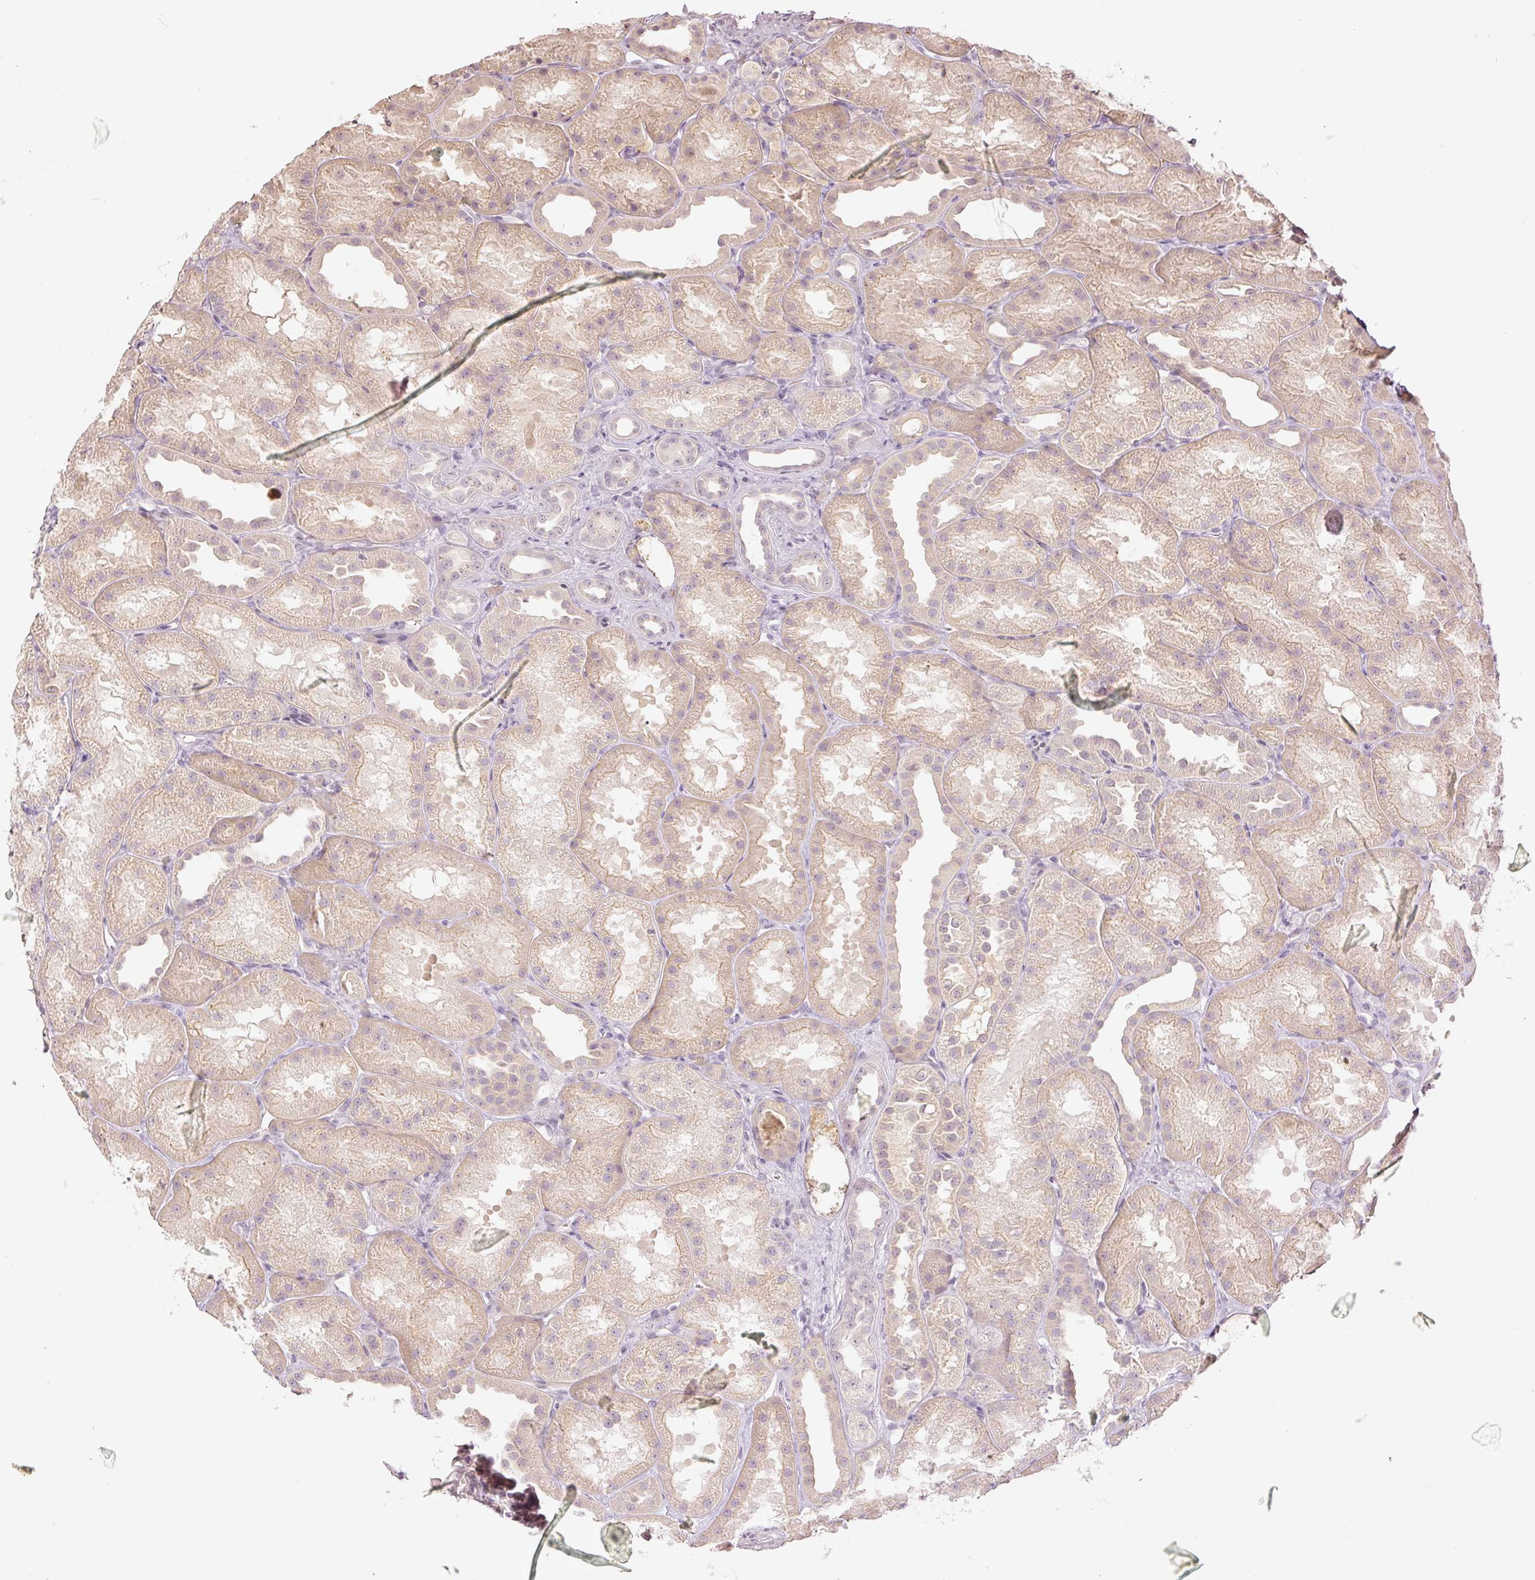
{"staining": {"intensity": "negative", "quantity": "none", "location": "none"}, "tissue": "kidney", "cell_type": "Cells in glomeruli", "image_type": "normal", "snomed": [{"axis": "morphology", "description": "Normal tissue, NOS"}, {"axis": "topography", "description": "Kidney"}], "caption": "Cells in glomeruli are negative for protein expression in normal human kidney. The staining is performed using DAB brown chromogen with nuclei counter-stained in using hematoxylin.", "gene": "GZMA", "patient": {"sex": "male", "age": 61}}